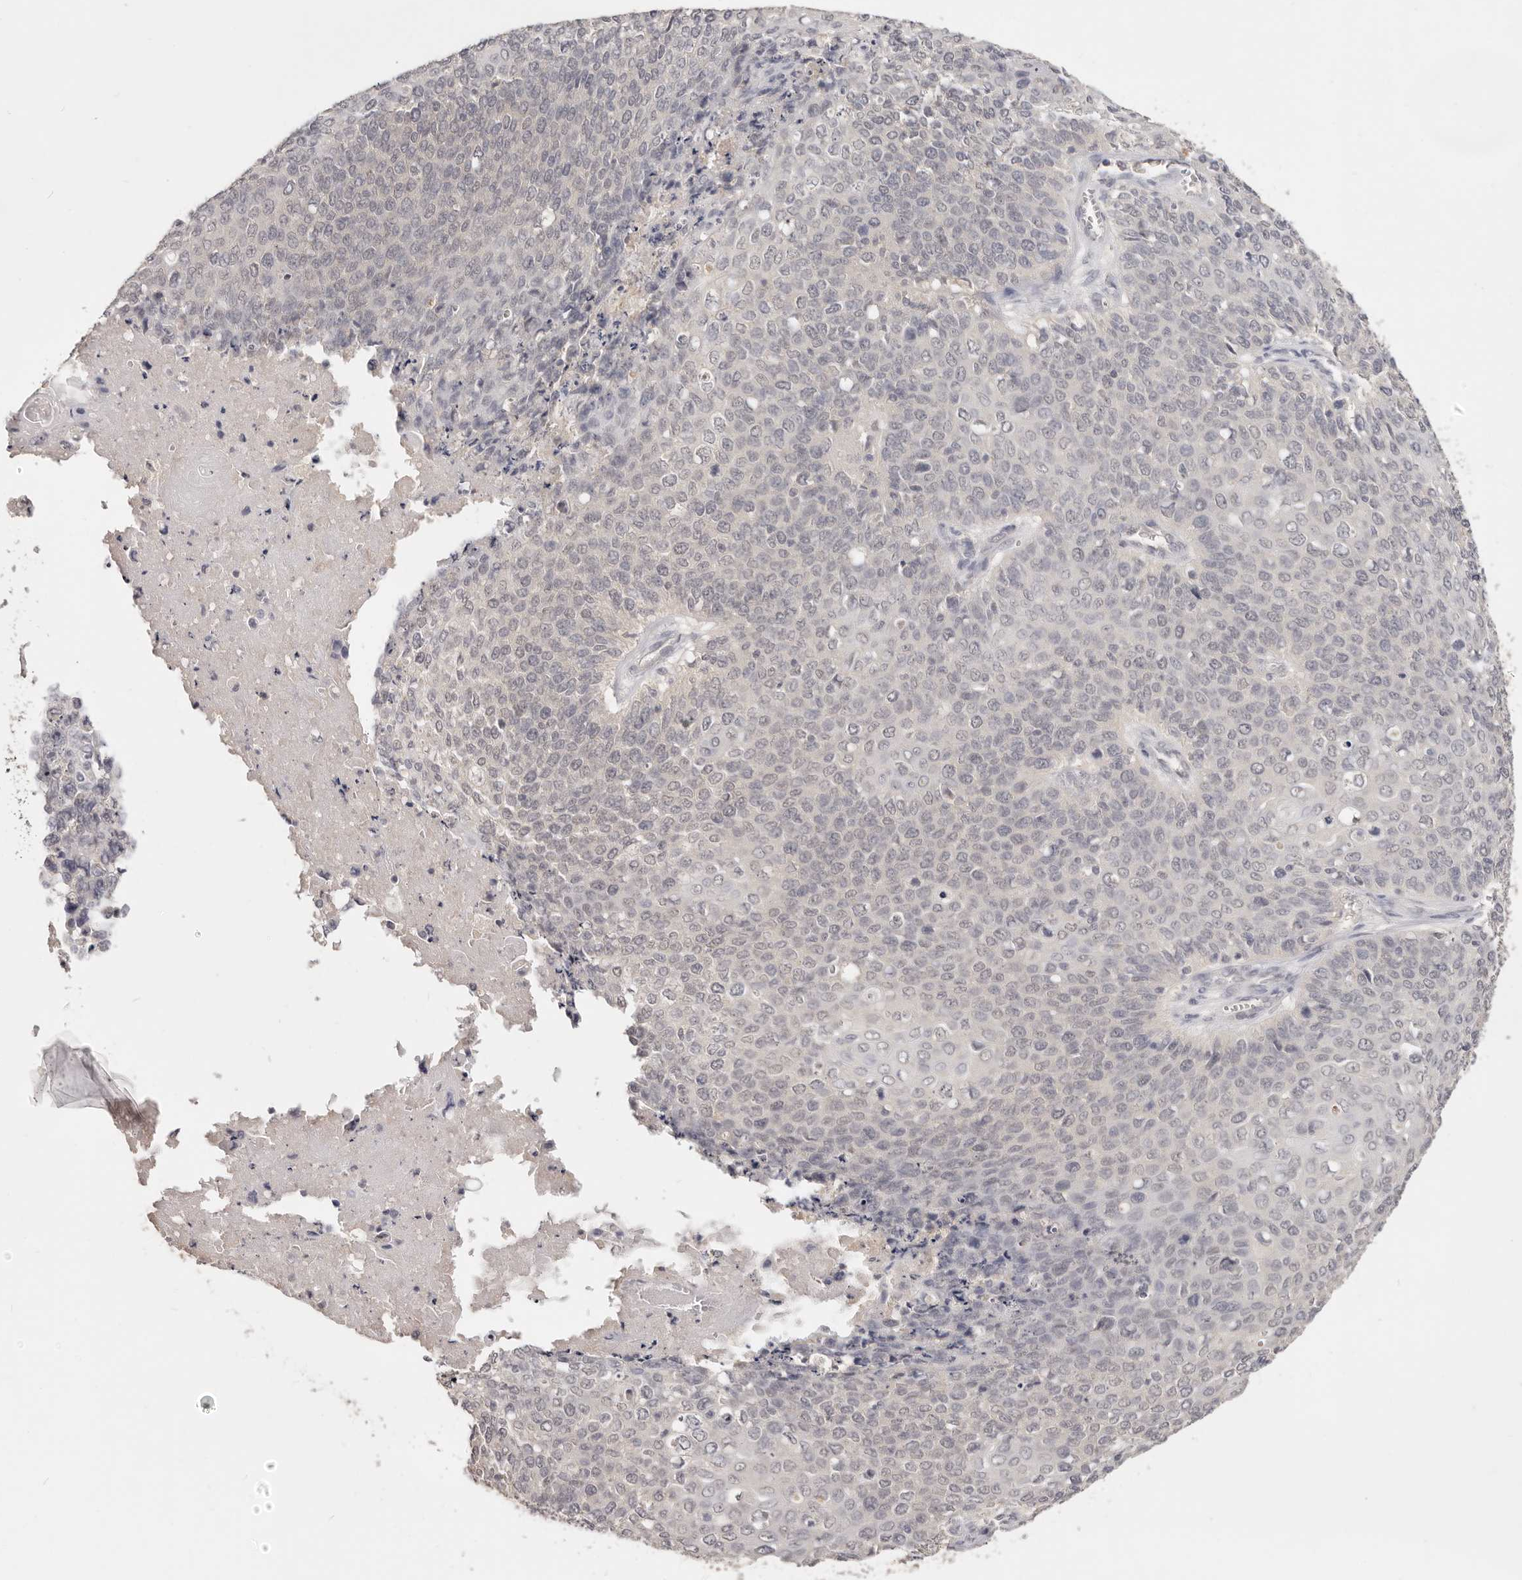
{"staining": {"intensity": "negative", "quantity": "none", "location": "none"}, "tissue": "cervical cancer", "cell_type": "Tumor cells", "image_type": "cancer", "snomed": [{"axis": "morphology", "description": "Squamous cell carcinoma, NOS"}, {"axis": "topography", "description": "Cervix"}], "caption": "Immunohistochemical staining of human cervical squamous cell carcinoma displays no significant positivity in tumor cells.", "gene": "TSPAN13", "patient": {"sex": "female", "age": 39}}